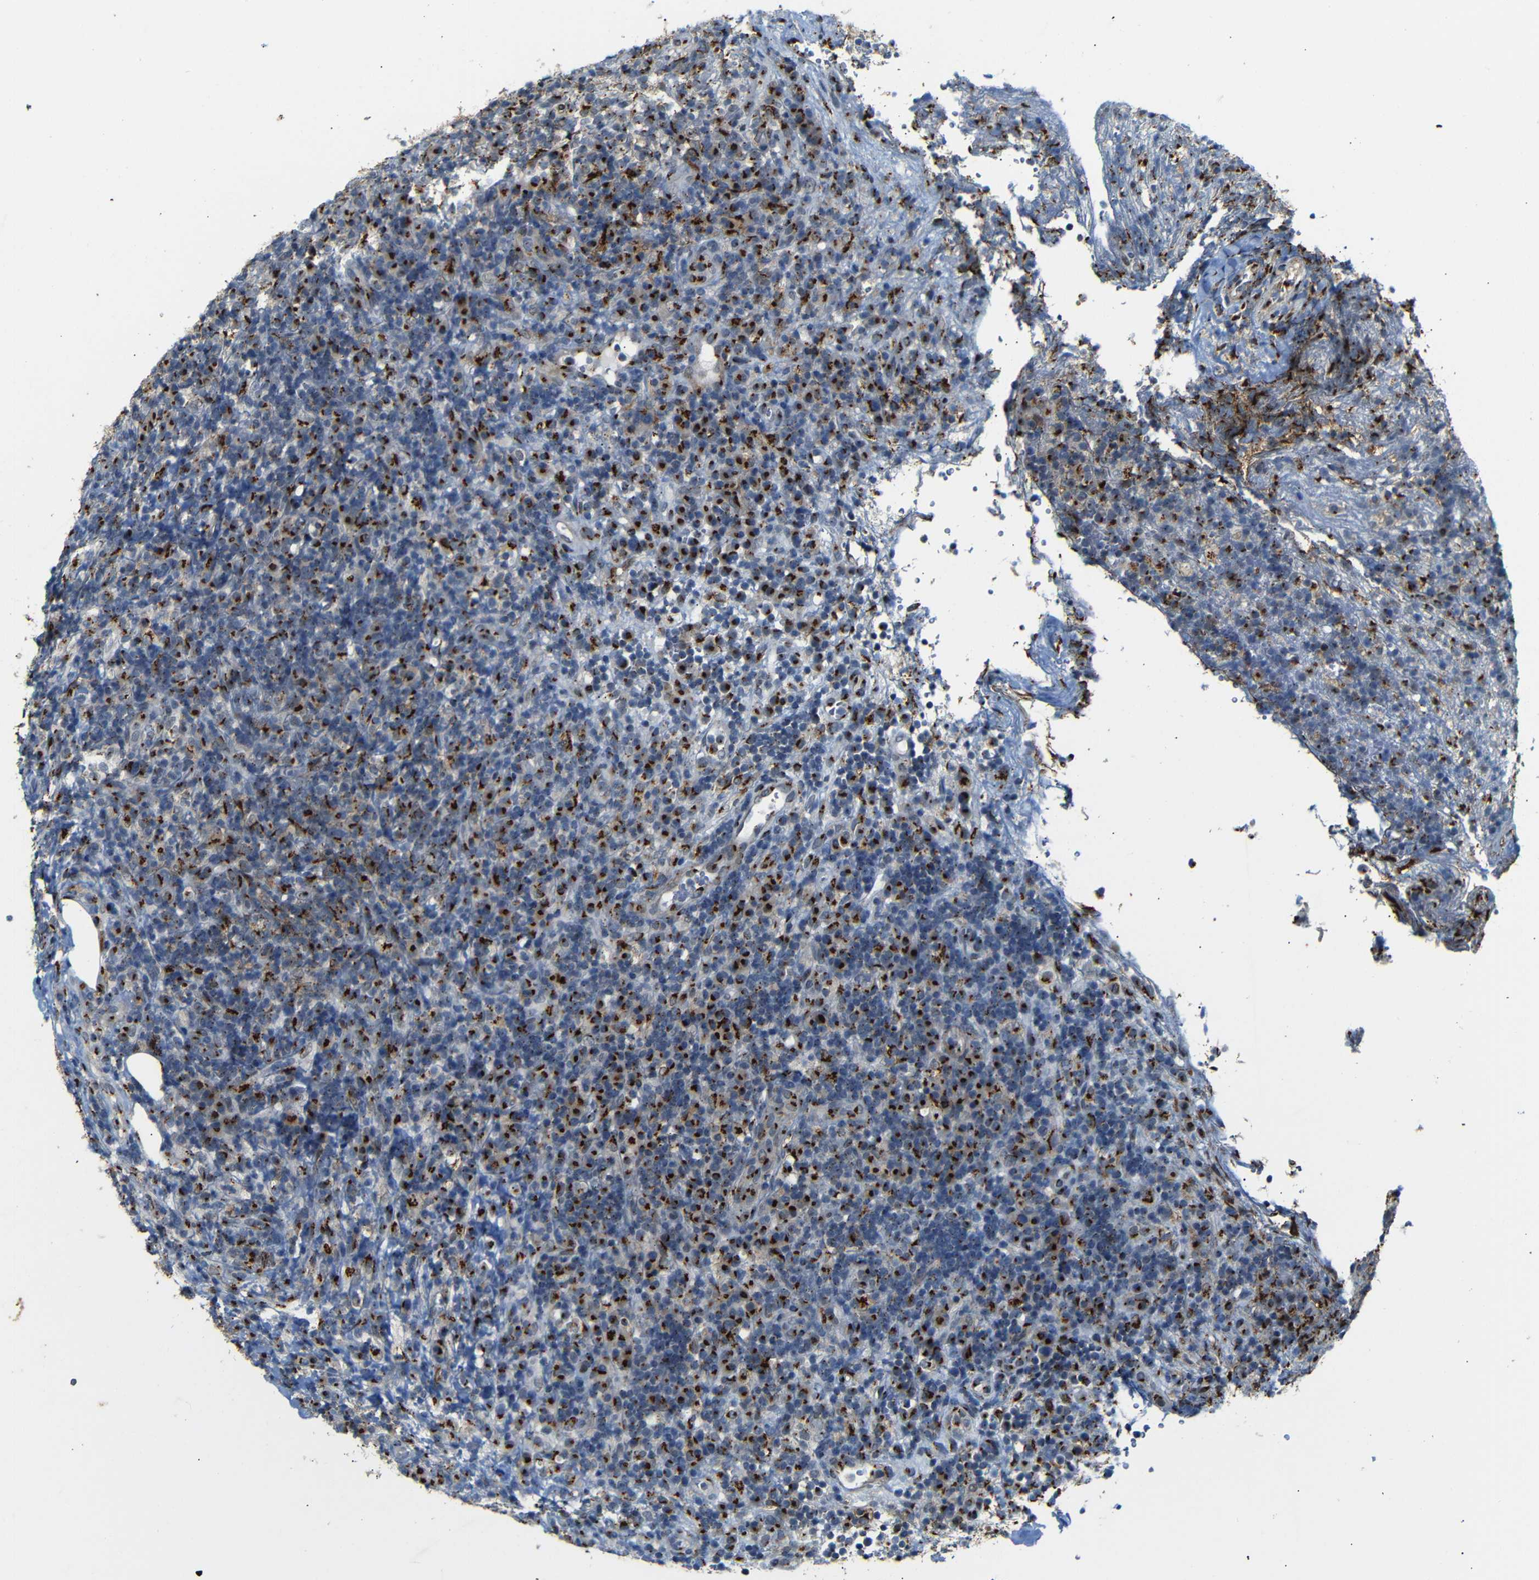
{"staining": {"intensity": "strong", "quantity": ">75%", "location": "cytoplasmic/membranous"}, "tissue": "lymphoma", "cell_type": "Tumor cells", "image_type": "cancer", "snomed": [{"axis": "morphology", "description": "Malignant lymphoma, non-Hodgkin's type, High grade"}, {"axis": "topography", "description": "Lymph node"}], "caption": "Tumor cells exhibit high levels of strong cytoplasmic/membranous positivity in approximately >75% of cells in lymphoma.", "gene": "TGOLN2", "patient": {"sex": "female", "age": 76}}